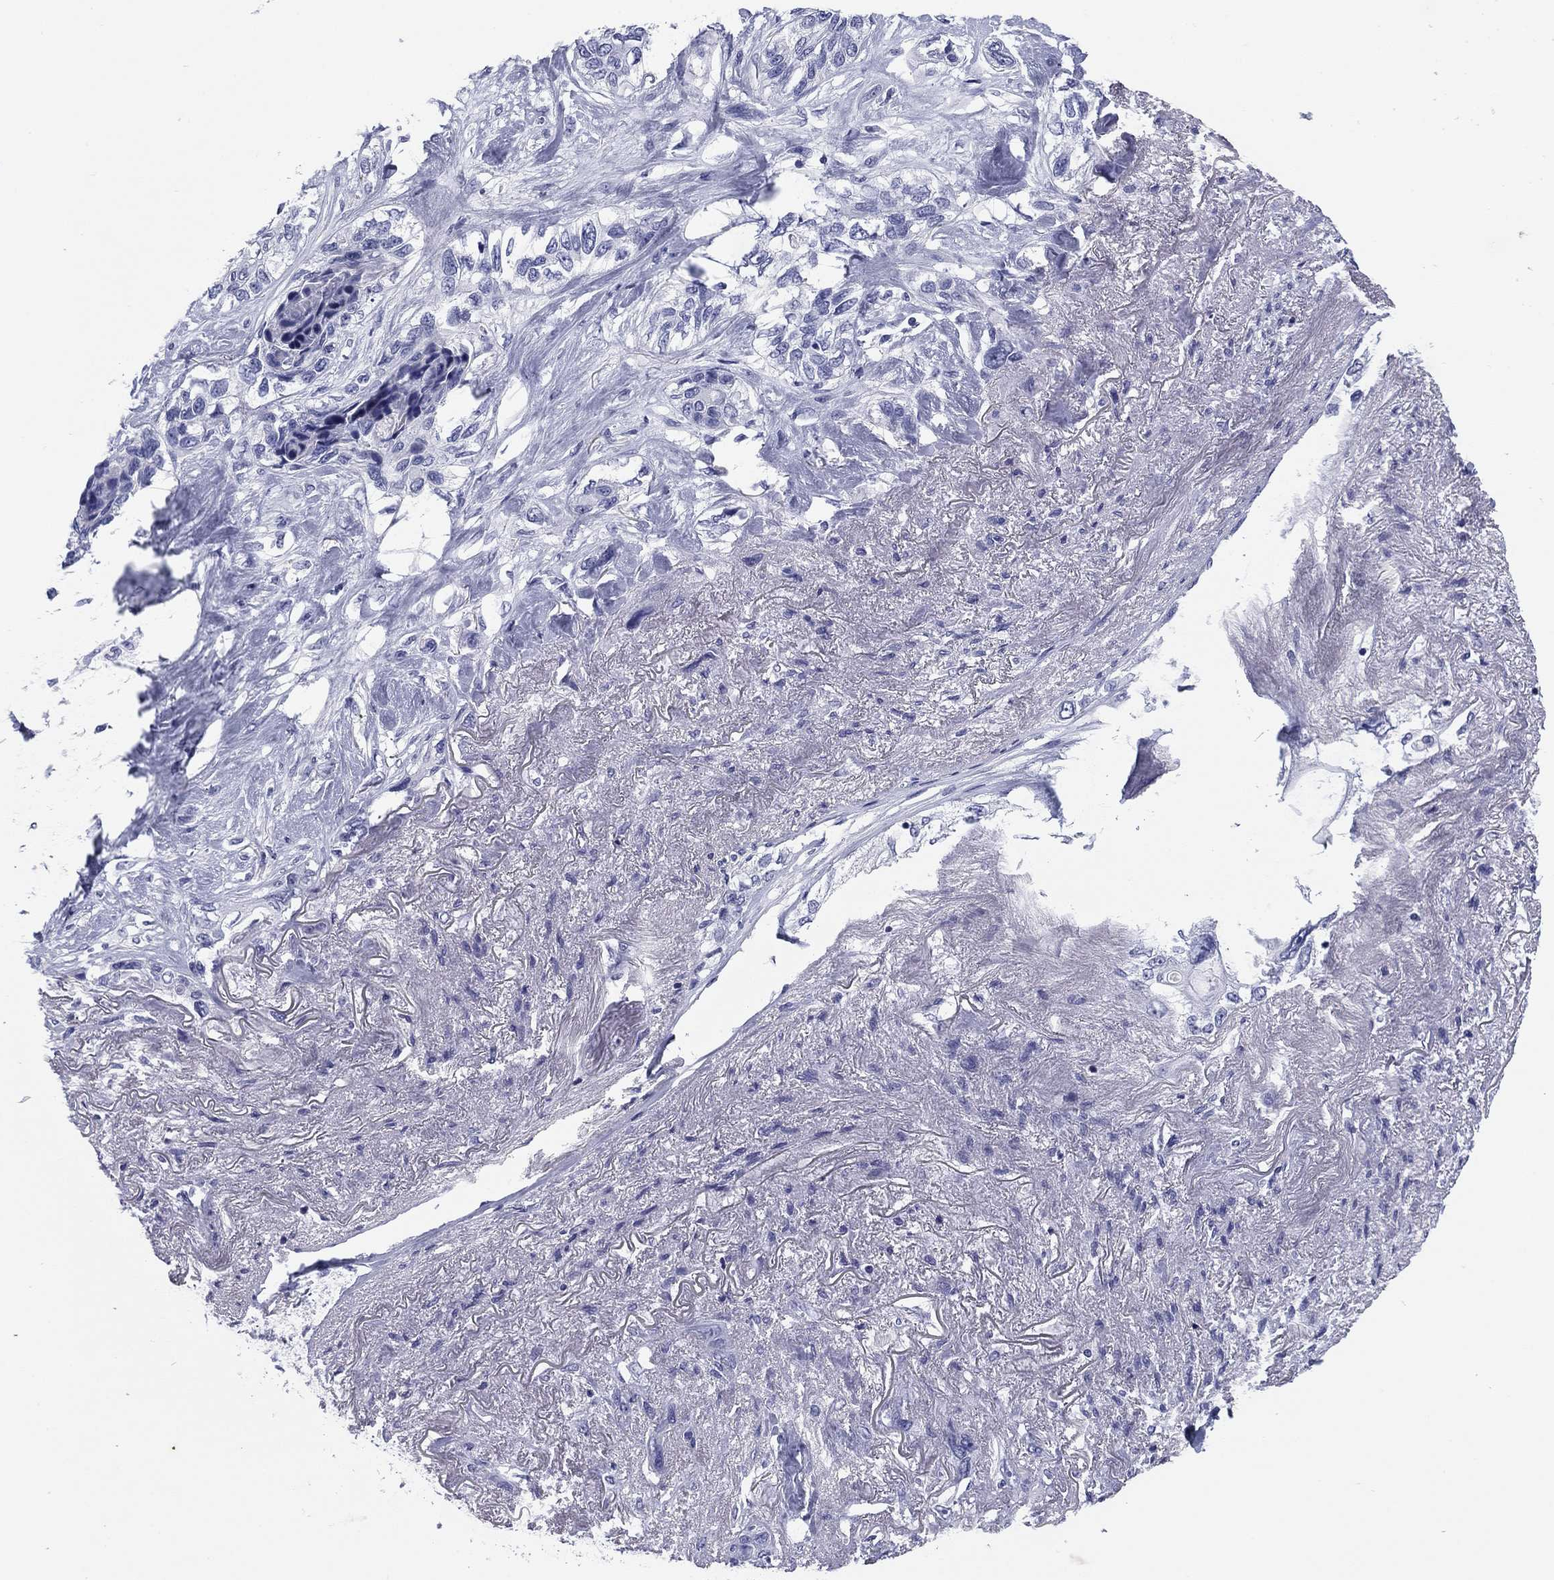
{"staining": {"intensity": "negative", "quantity": "none", "location": "none"}, "tissue": "lung cancer", "cell_type": "Tumor cells", "image_type": "cancer", "snomed": [{"axis": "morphology", "description": "Squamous cell carcinoma, NOS"}, {"axis": "topography", "description": "Lung"}], "caption": "High power microscopy image of an IHC histopathology image of lung squamous cell carcinoma, revealing no significant staining in tumor cells.", "gene": "KCNH1", "patient": {"sex": "female", "age": 70}}